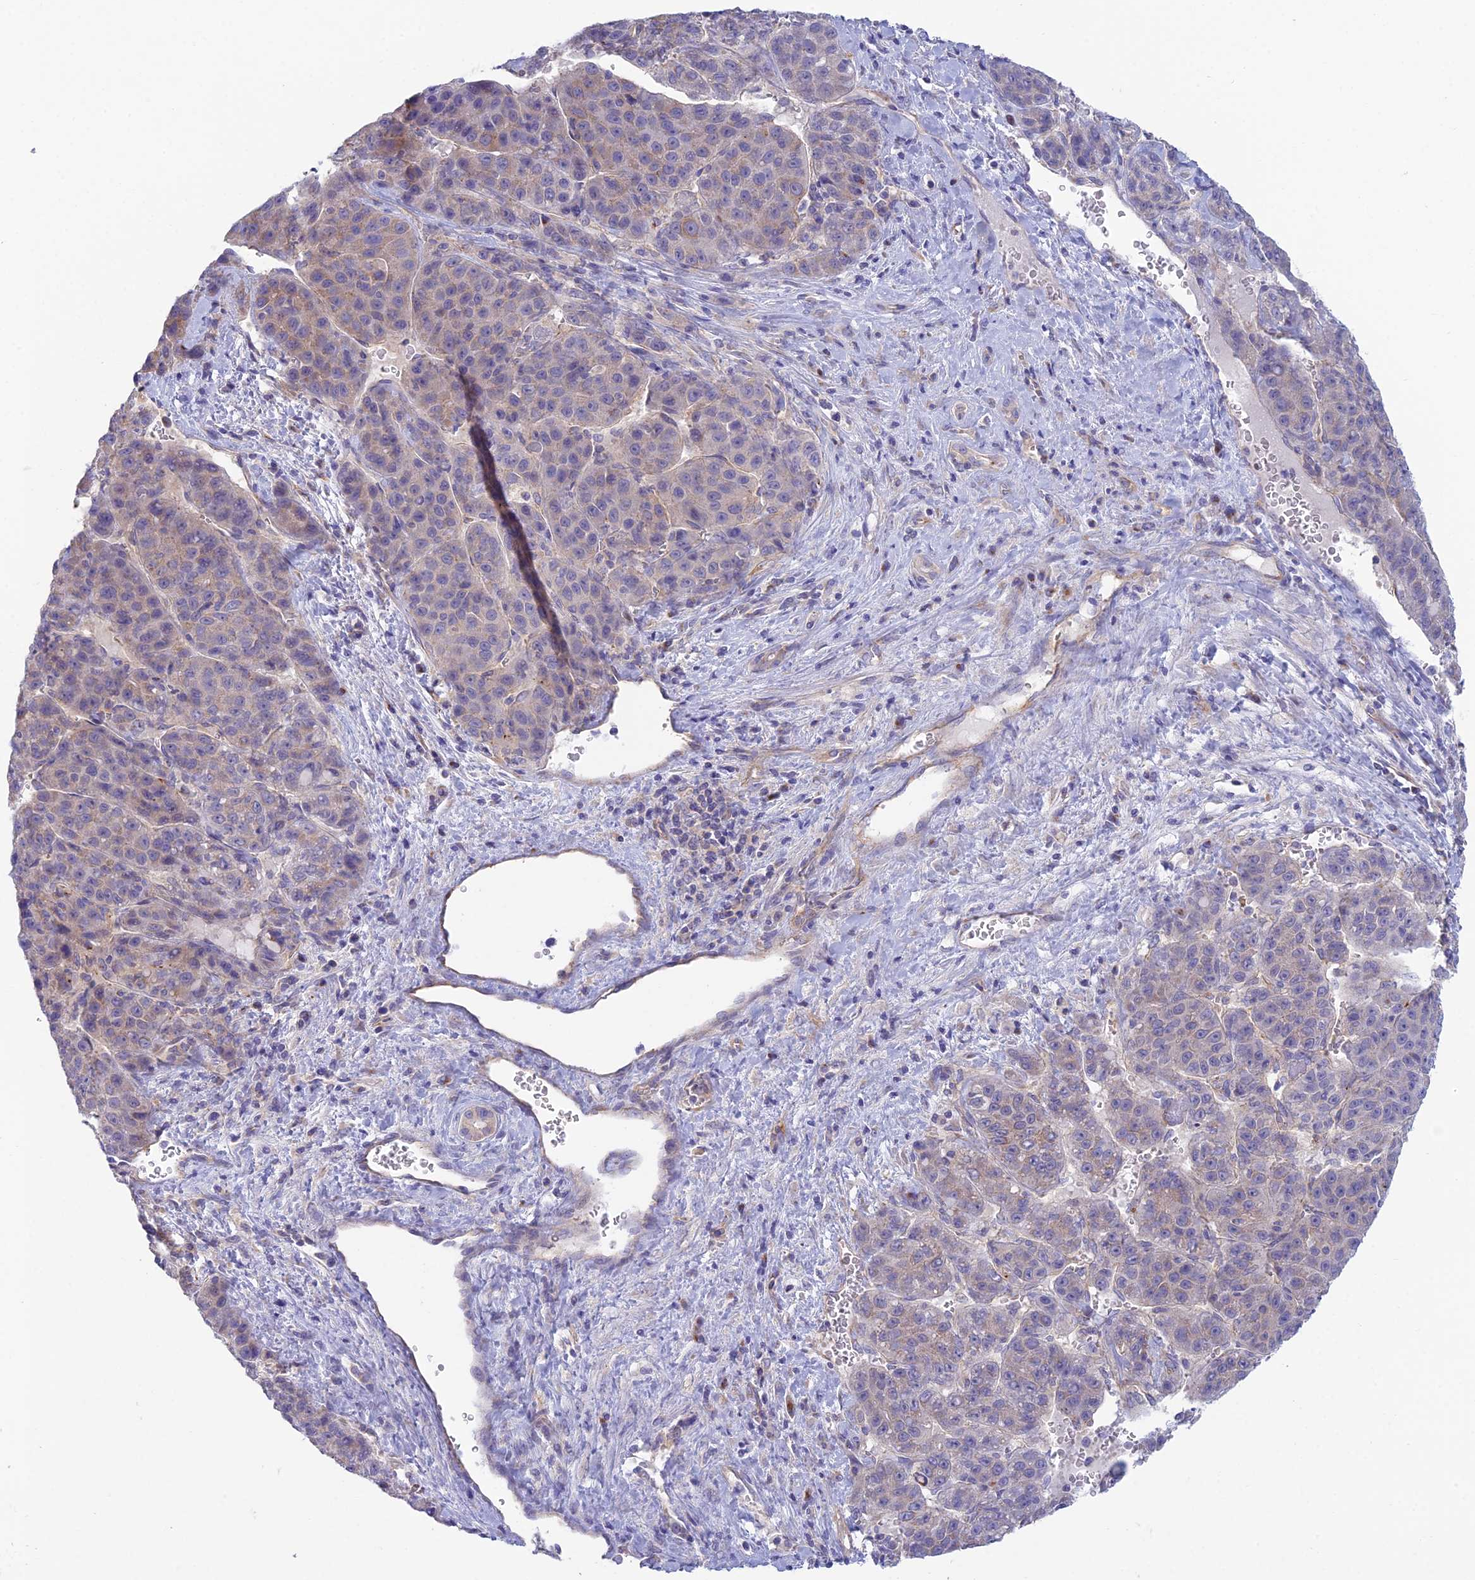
{"staining": {"intensity": "weak", "quantity": "<25%", "location": "cytoplasmic/membranous"}, "tissue": "liver cancer", "cell_type": "Tumor cells", "image_type": "cancer", "snomed": [{"axis": "morphology", "description": "Carcinoma, Hepatocellular, NOS"}, {"axis": "topography", "description": "Liver"}], "caption": "IHC photomicrograph of human liver cancer stained for a protein (brown), which exhibits no positivity in tumor cells.", "gene": "ZNF564", "patient": {"sex": "female", "age": 53}}